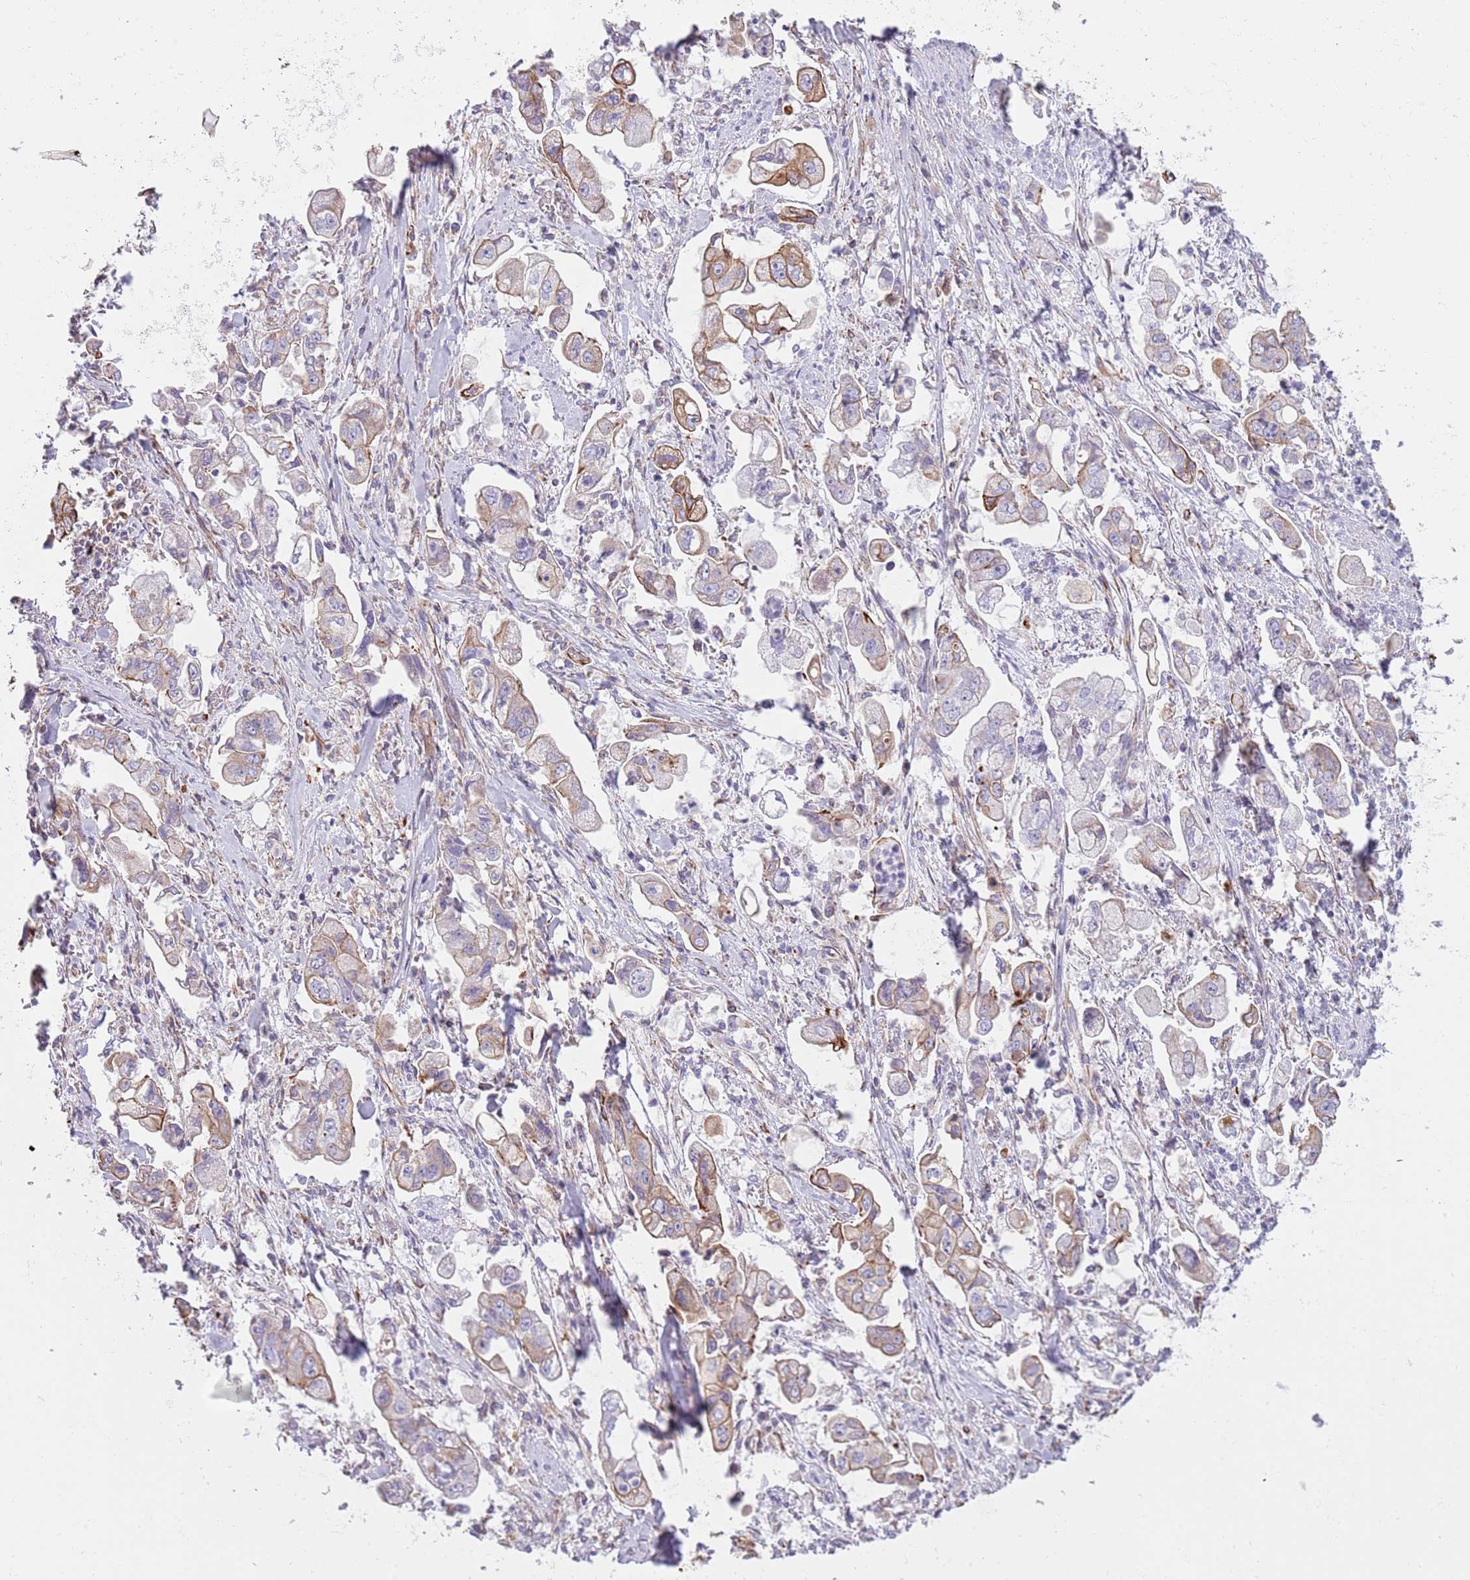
{"staining": {"intensity": "moderate", "quantity": "<25%", "location": "cytoplasmic/membranous"}, "tissue": "stomach cancer", "cell_type": "Tumor cells", "image_type": "cancer", "snomed": [{"axis": "morphology", "description": "Adenocarcinoma, NOS"}, {"axis": "topography", "description": "Stomach"}], "caption": "Stomach adenocarcinoma stained with DAB (3,3'-diaminobenzidine) immunohistochemistry reveals low levels of moderate cytoplasmic/membranous expression in approximately <25% of tumor cells. Using DAB (3,3'-diaminobenzidine) (brown) and hematoxylin (blue) stains, captured at high magnification using brightfield microscopy.", "gene": "MOGAT1", "patient": {"sex": "male", "age": 62}}